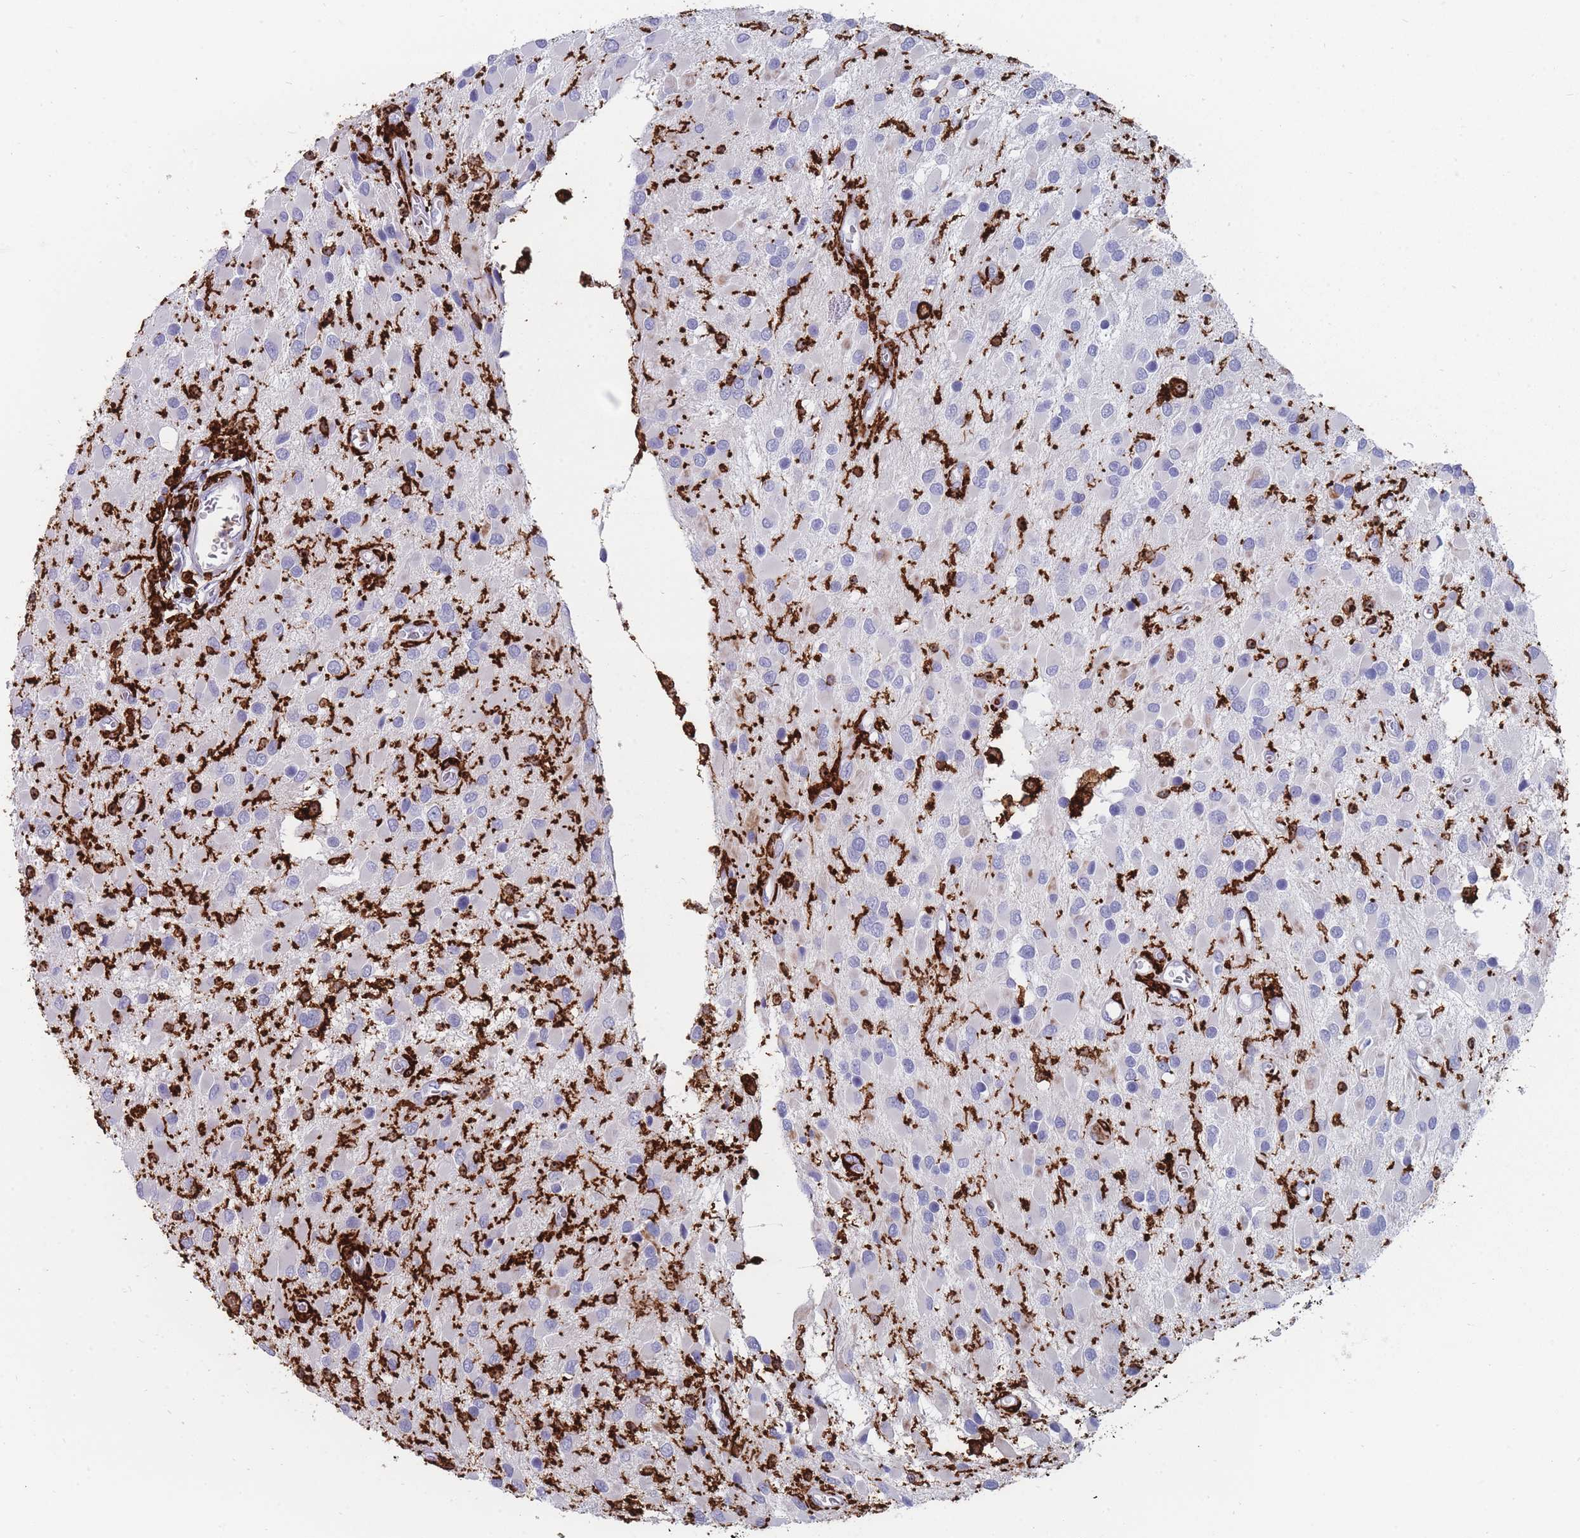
{"staining": {"intensity": "negative", "quantity": "none", "location": "none"}, "tissue": "glioma", "cell_type": "Tumor cells", "image_type": "cancer", "snomed": [{"axis": "morphology", "description": "Glioma, malignant, High grade"}, {"axis": "topography", "description": "Brain"}], "caption": "High-grade glioma (malignant) stained for a protein using immunohistochemistry (IHC) exhibits no expression tumor cells.", "gene": "AIF1", "patient": {"sex": "male", "age": 53}}